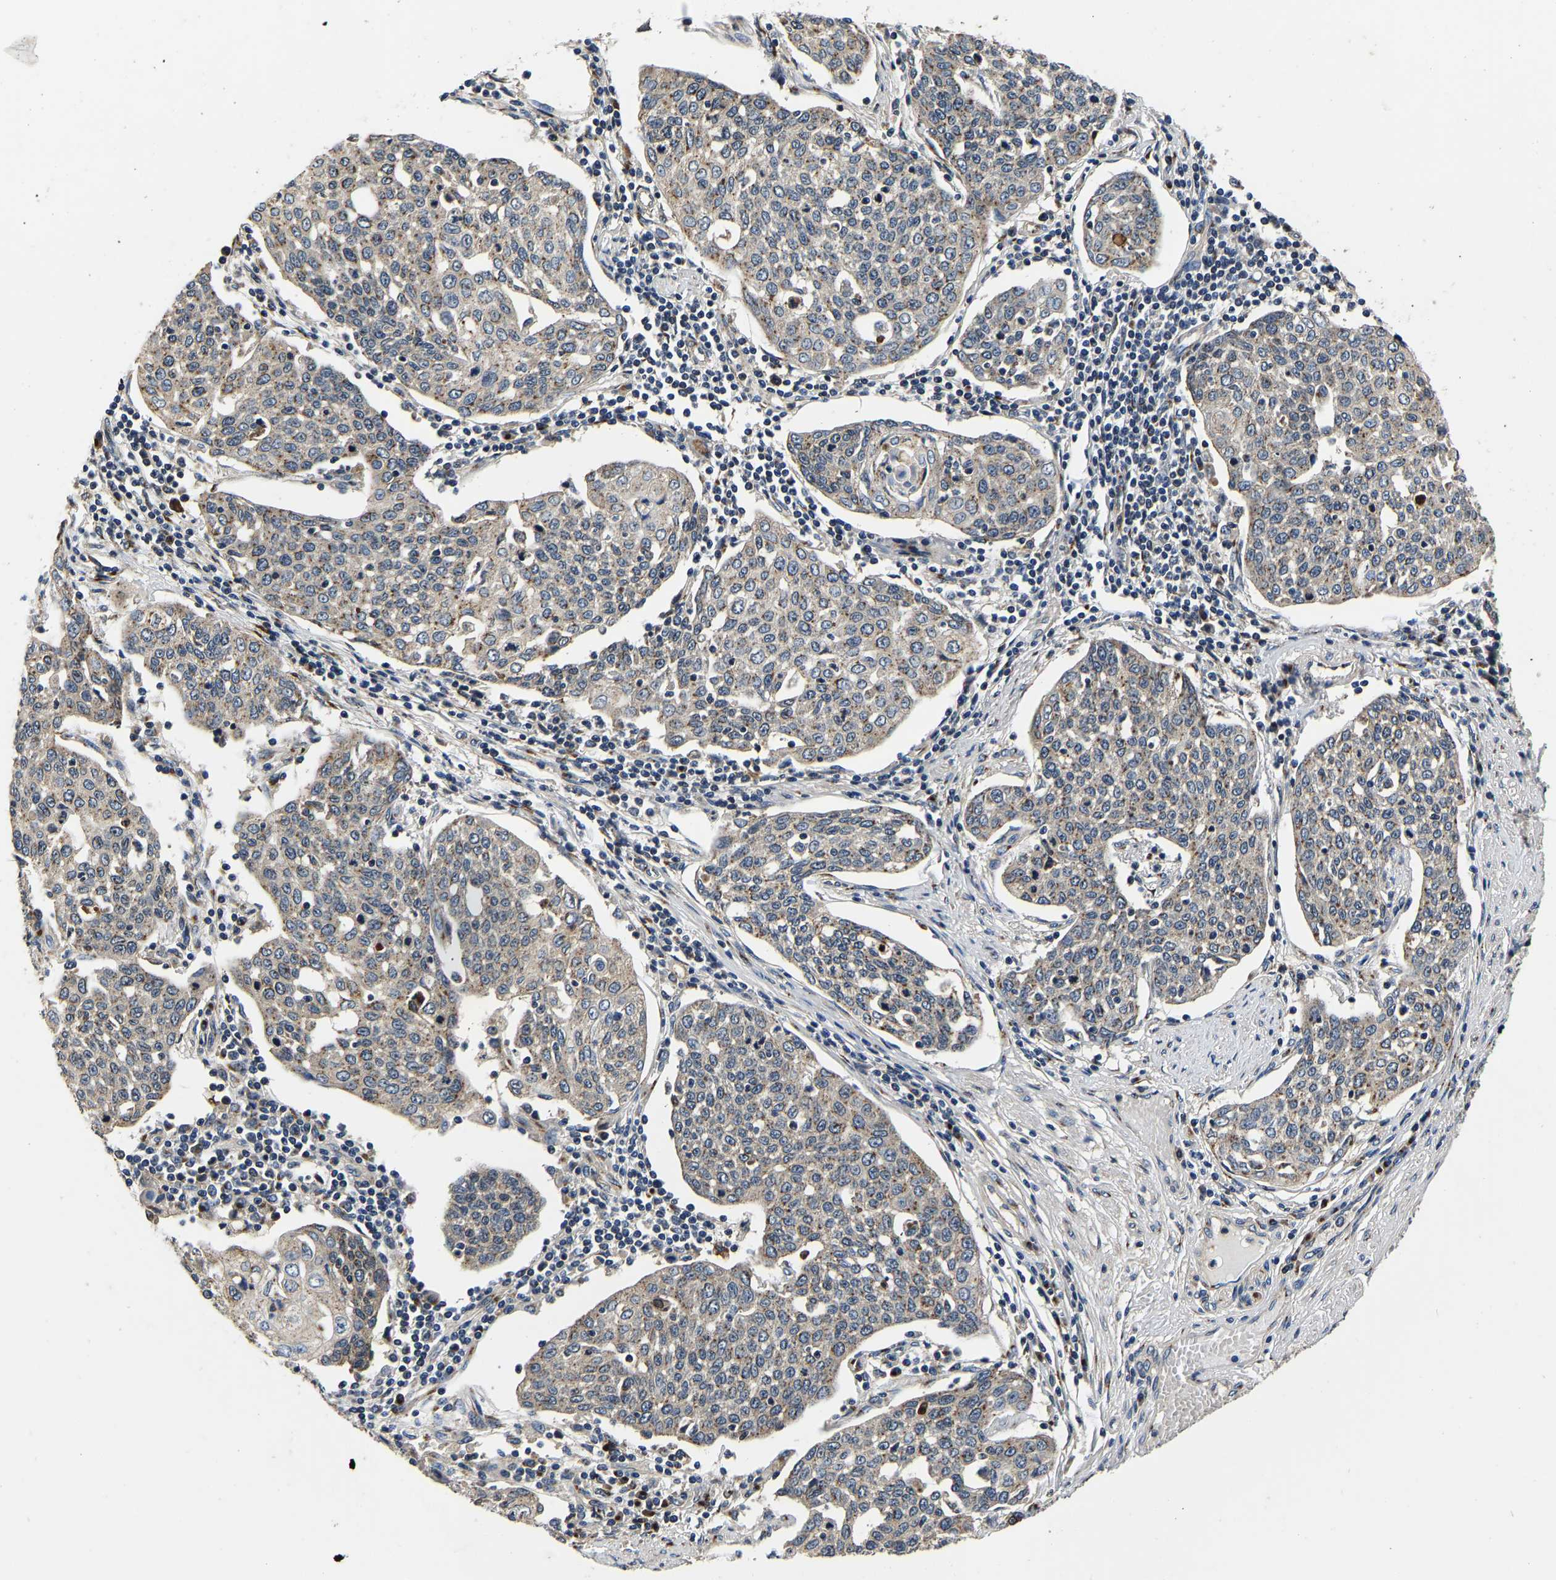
{"staining": {"intensity": "moderate", "quantity": ">75%", "location": "cytoplasmic/membranous"}, "tissue": "cervical cancer", "cell_type": "Tumor cells", "image_type": "cancer", "snomed": [{"axis": "morphology", "description": "Squamous cell carcinoma, NOS"}, {"axis": "topography", "description": "Cervix"}], "caption": "Immunohistochemistry (IHC) image of neoplastic tissue: human squamous cell carcinoma (cervical) stained using immunohistochemistry (IHC) reveals medium levels of moderate protein expression localized specifically in the cytoplasmic/membranous of tumor cells, appearing as a cytoplasmic/membranous brown color.", "gene": "RABAC1", "patient": {"sex": "female", "age": 34}}